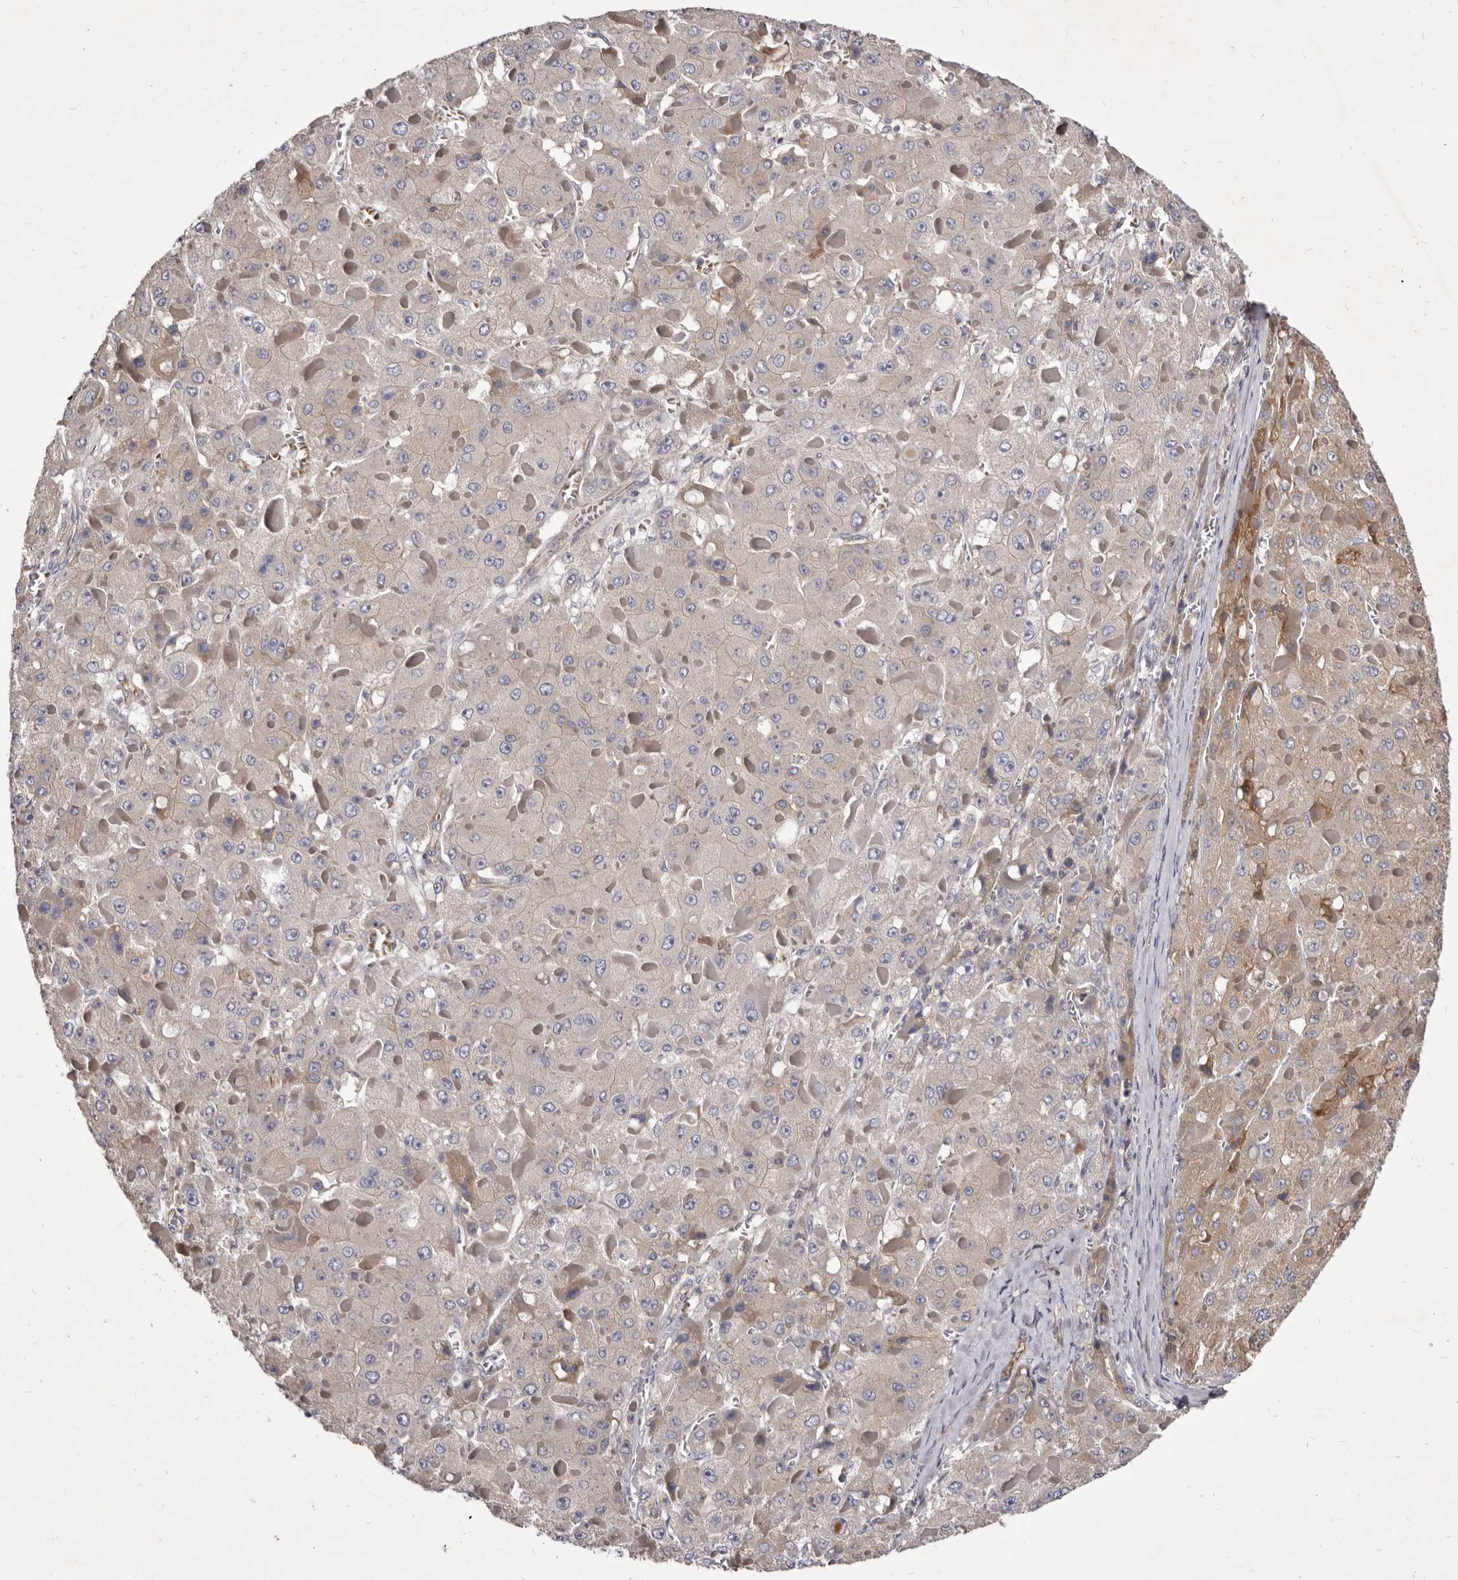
{"staining": {"intensity": "weak", "quantity": "<25%", "location": "cytoplasmic/membranous"}, "tissue": "liver cancer", "cell_type": "Tumor cells", "image_type": "cancer", "snomed": [{"axis": "morphology", "description": "Carcinoma, Hepatocellular, NOS"}, {"axis": "topography", "description": "Liver"}], "caption": "Tumor cells are negative for brown protein staining in liver cancer (hepatocellular carcinoma).", "gene": "FAS", "patient": {"sex": "female", "age": 73}}